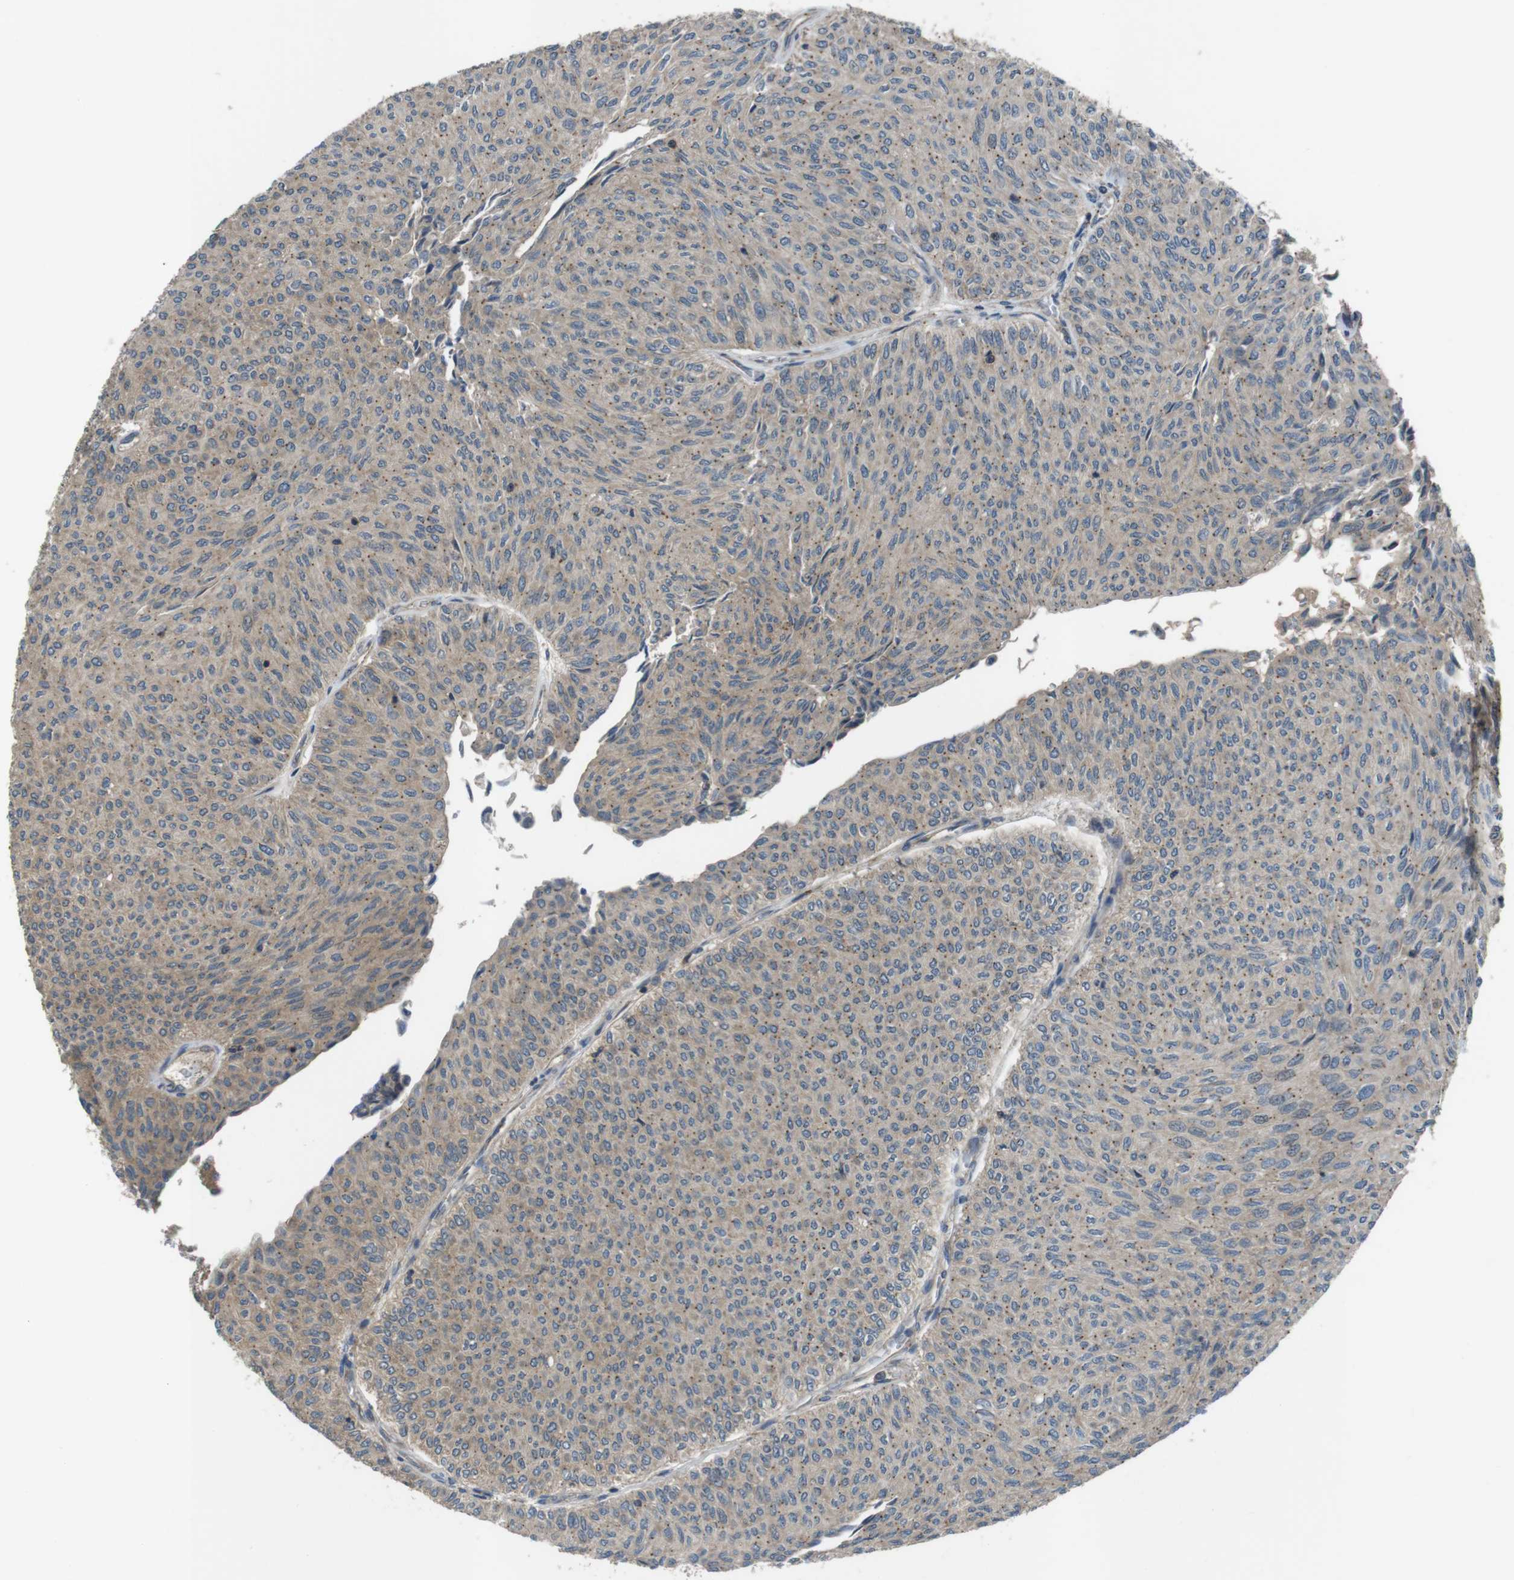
{"staining": {"intensity": "moderate", "quantity": ">75%", "location": "cytoplasmic/membranous"}, "tissue": "urothelial cancer", "cell_type": "Tumor cells", "image_type": "cancer", "snomed": [{"axis": "morphology", "description": "Urothelial carcinoma, Low grade"}, {"axis": "topography", "description": "Urinary bladder"}], "caption": "The immunohistochemical stain shows moderate cytoplasmic/membranous positivity in tumor cells of urothelial cancer tissue.", "gene": "SLC22A23", "patient": {"sex": "male", "age": 78}}